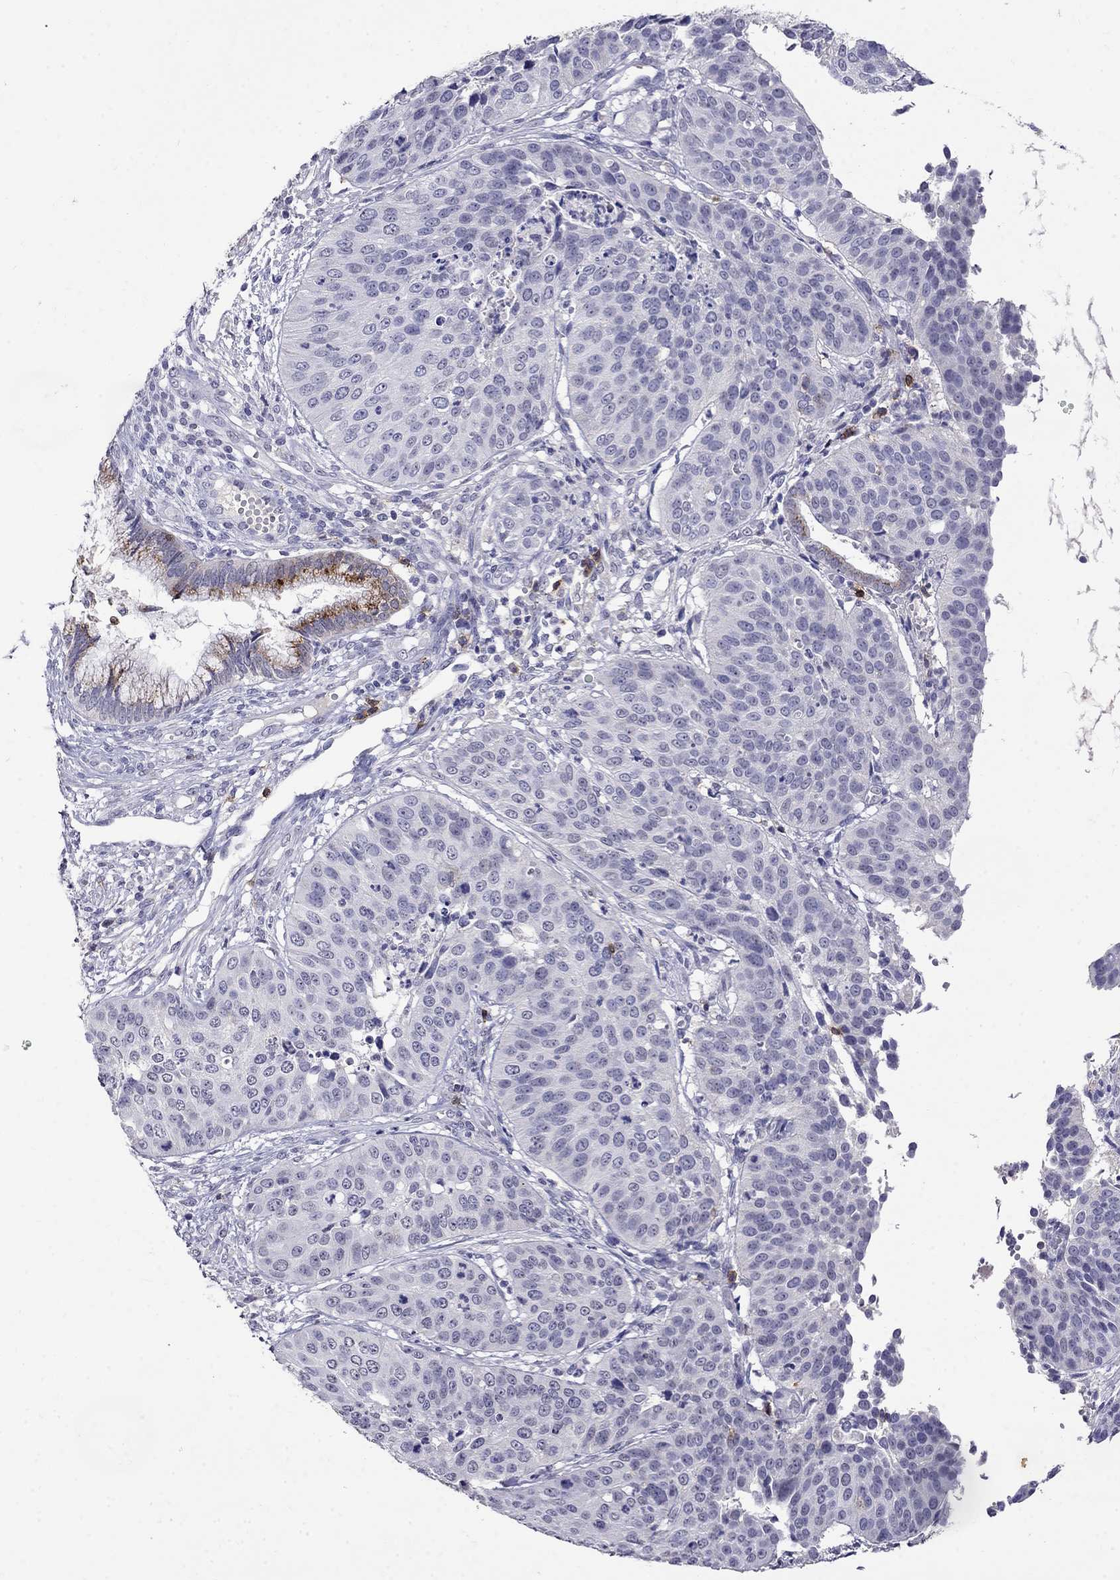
{"staining": {"intensity": "negative", "quantity": "none", "location": "none"}, "tissue": "cervical cancer", "cell_type": "Tumor cells", "image_type": "cancer", "snomed": [{"axis": "morphology", "description": "Normal tissue, NOS"}, {"axis": "morphology", "description": "Squamous cell carcinoma, NOS"}, {"axis": "topography", "description": "Cervix"}], "caption": "This is an IHC photomicrograph of squamous cell carcinoma (cervical). There is no staining in tumor cells.", "gene": "CD8B", "patient": {"sex": "female", "age": 39}}